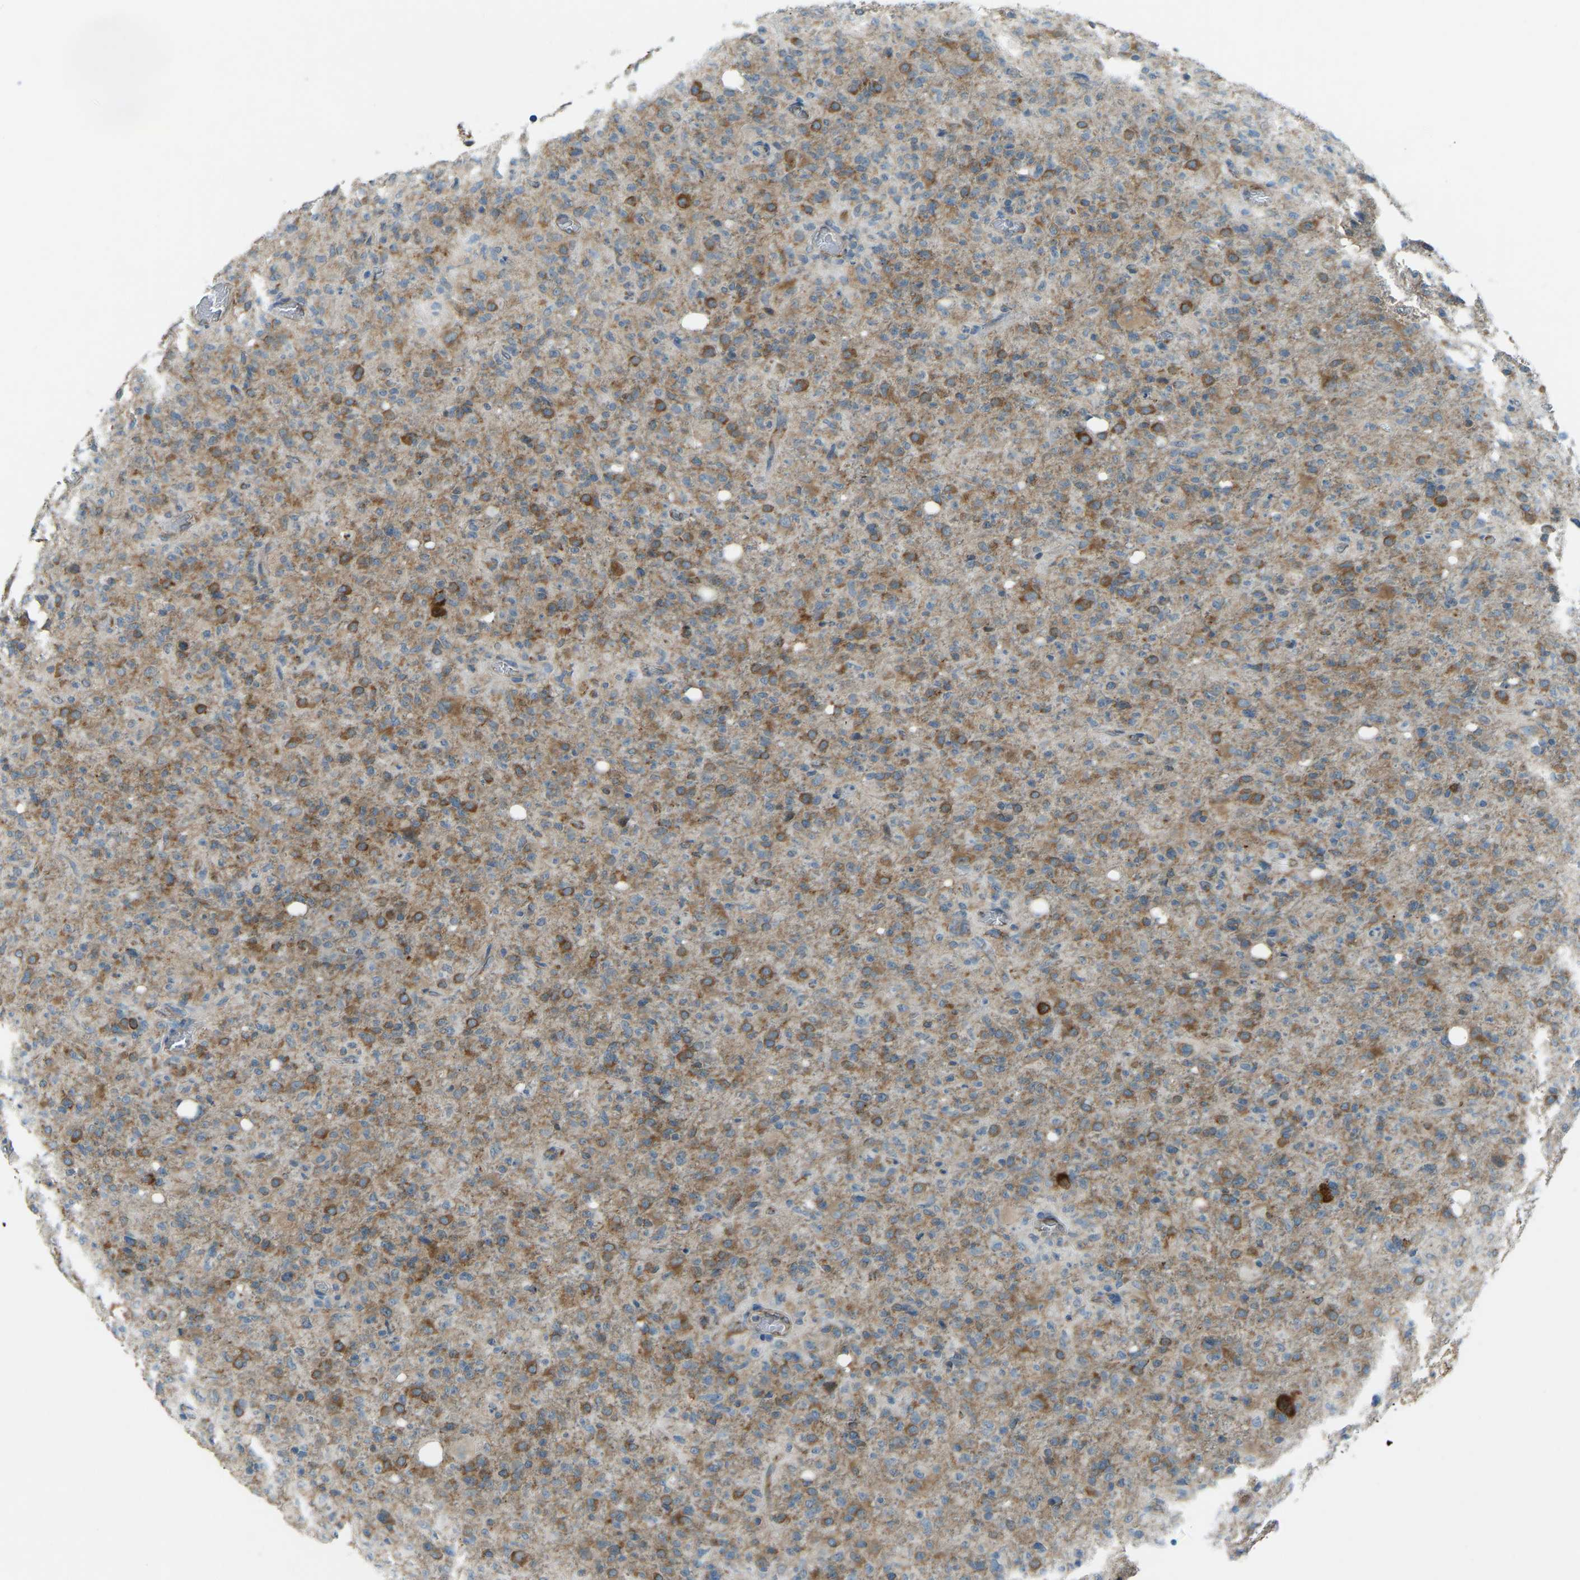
{"staining": {"intensity": "moderate", "quantity": ">75%", "location": "cytoplasmic/membranous"}, "tissue": "glioma", "cell_type": "Tumor cells", "image_type": "cancer", "snomed": [{"axis": "morphology", "description": "Glioma, malignant, High grade"}, {"axis": "topography", "description": "Brain"}], "caption": "Tumor cells show medium levels of moderate cytoplasmic/membranous positivity in approximately >75% of cells in glioma. The protein of interest is shown in brown color, while the nuclei are stained blue.", "gene": "STAU2", "patient": {"sex": "female", "age": 57}}